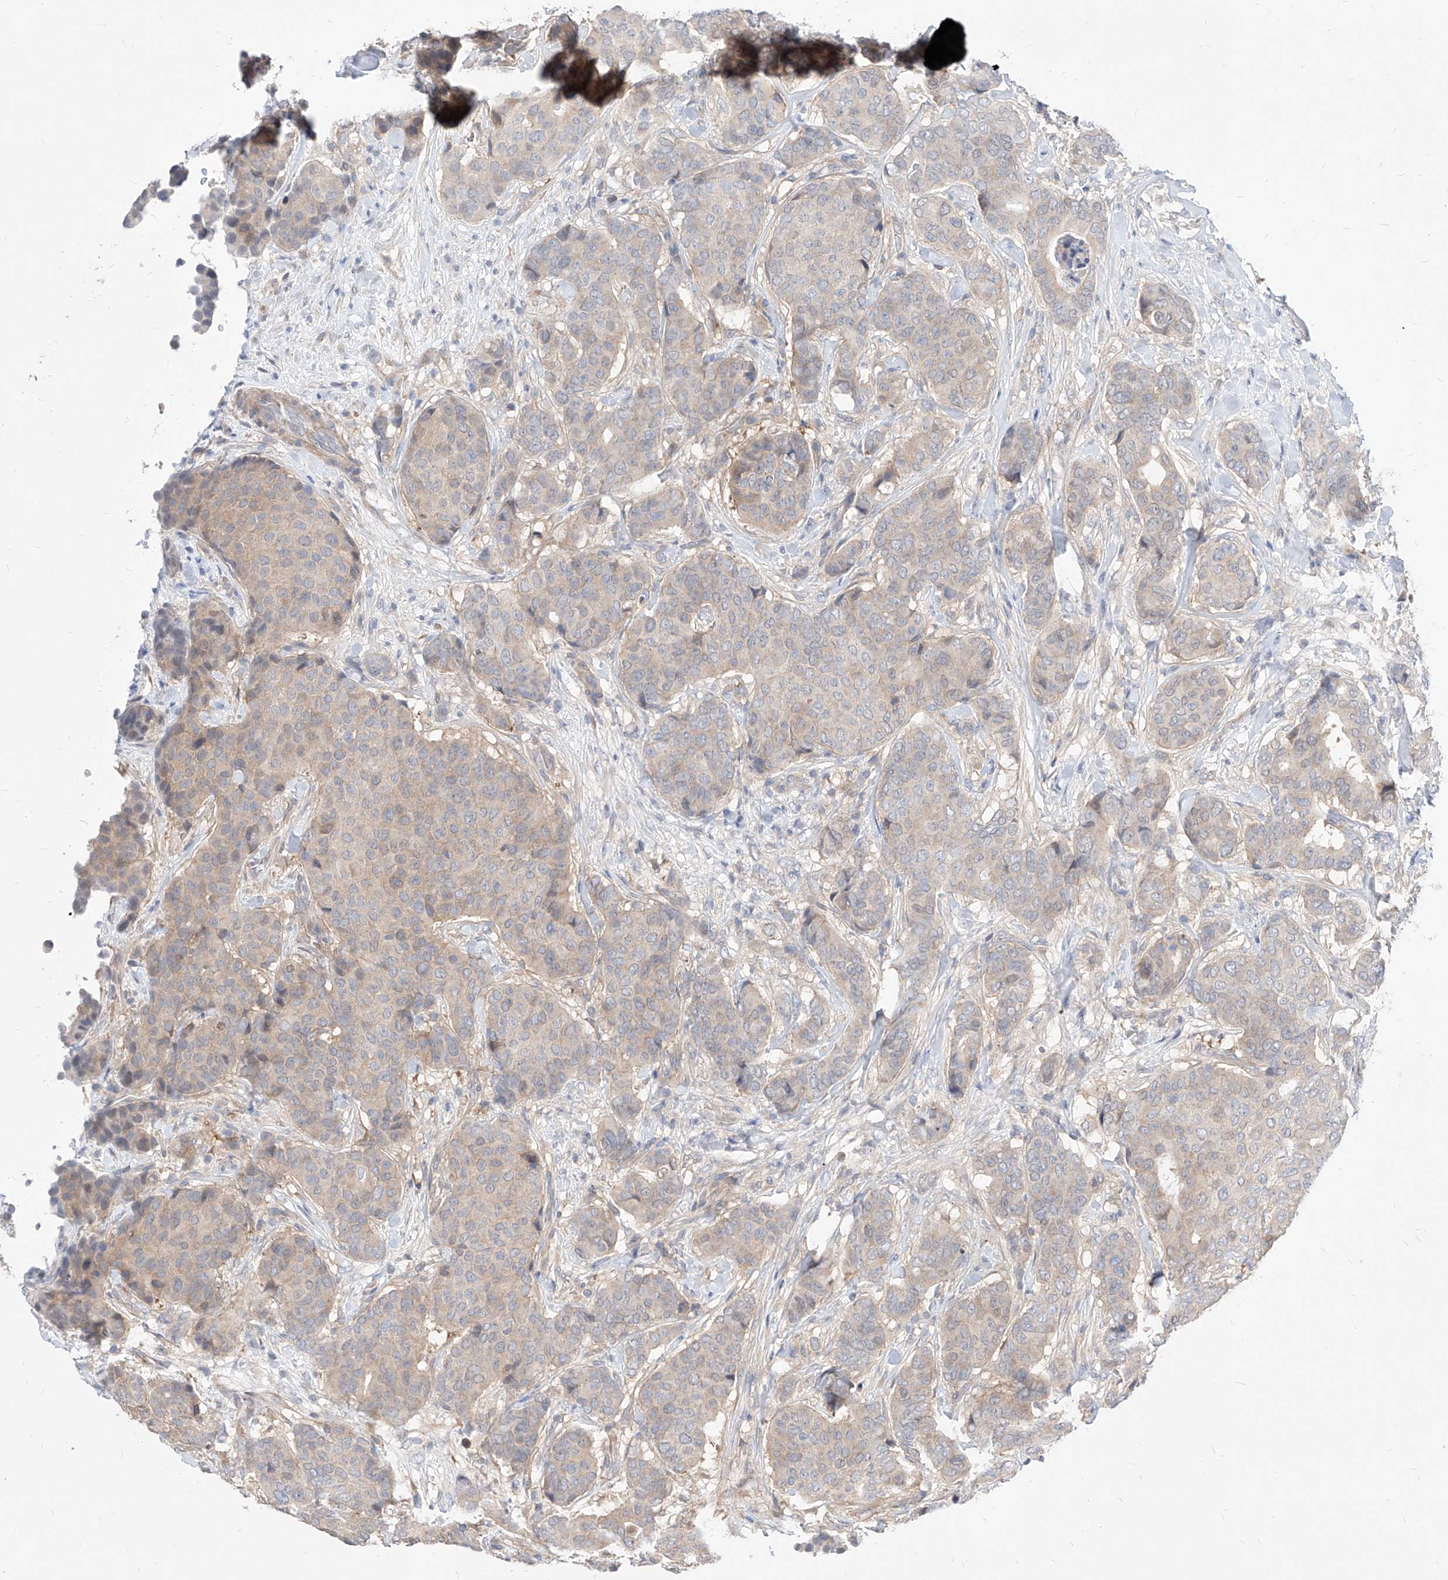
{"staining": {"intensity": "weak", "quantity": "<25%", "location": "cytoplasmic/membranous"}, "tissue": "breast cancer", "cell_type": "Tumor cells", "image_type": "cancer", "snomed": [{"axis": "morphology", "description": "Duct carcinoma"}, {"axis": "topography", "description": "Breast"}], "caption": "Immunohistochemistry (IHC) of human breast infiltrating ductal carcinoma shows no staining in tumor cells.", "gene": "TSNAX", "patient": {"sex": "female", "age": 75}}